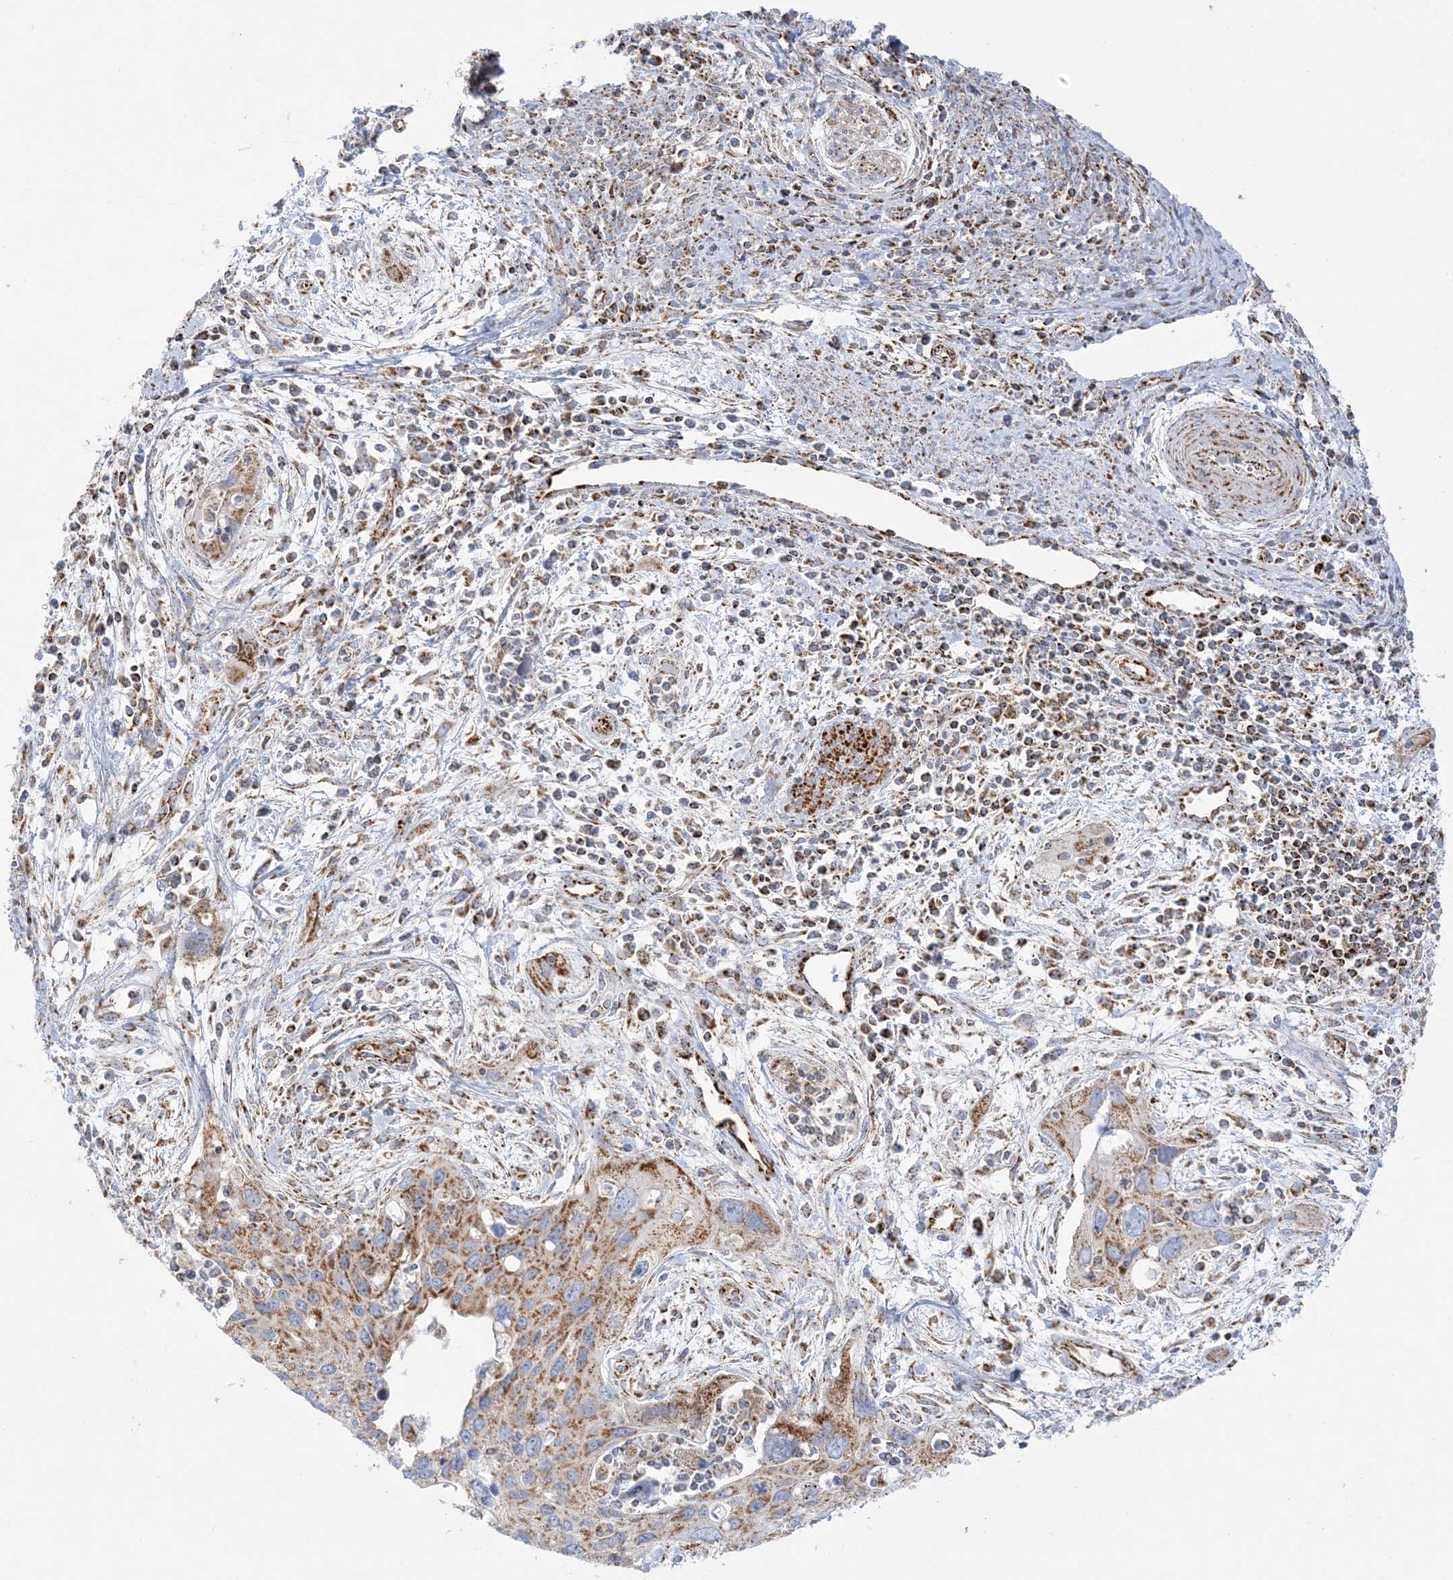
{"staining": {"intensity": "moderate", "quantity": ">75%", "location": "cytoplasmic/membranous"}, "tissue": "cervical cancer", "cell_type": "Tumor cells", "image_type": "cancer", "snomed": [{"axis": "morphology", "description": "Squamous cell carcinoma, NOS"}, {"axis": "topography", "description": "Cervix"}], "caption": "DAB immunohistochemical staining of human cervical cancer exhibits moderate cytoplasmic/membranous protein expression in approximately >75% of tumor cells.", "gene": "MRPS36", "patient": {"sex": "female", "age": 55}}